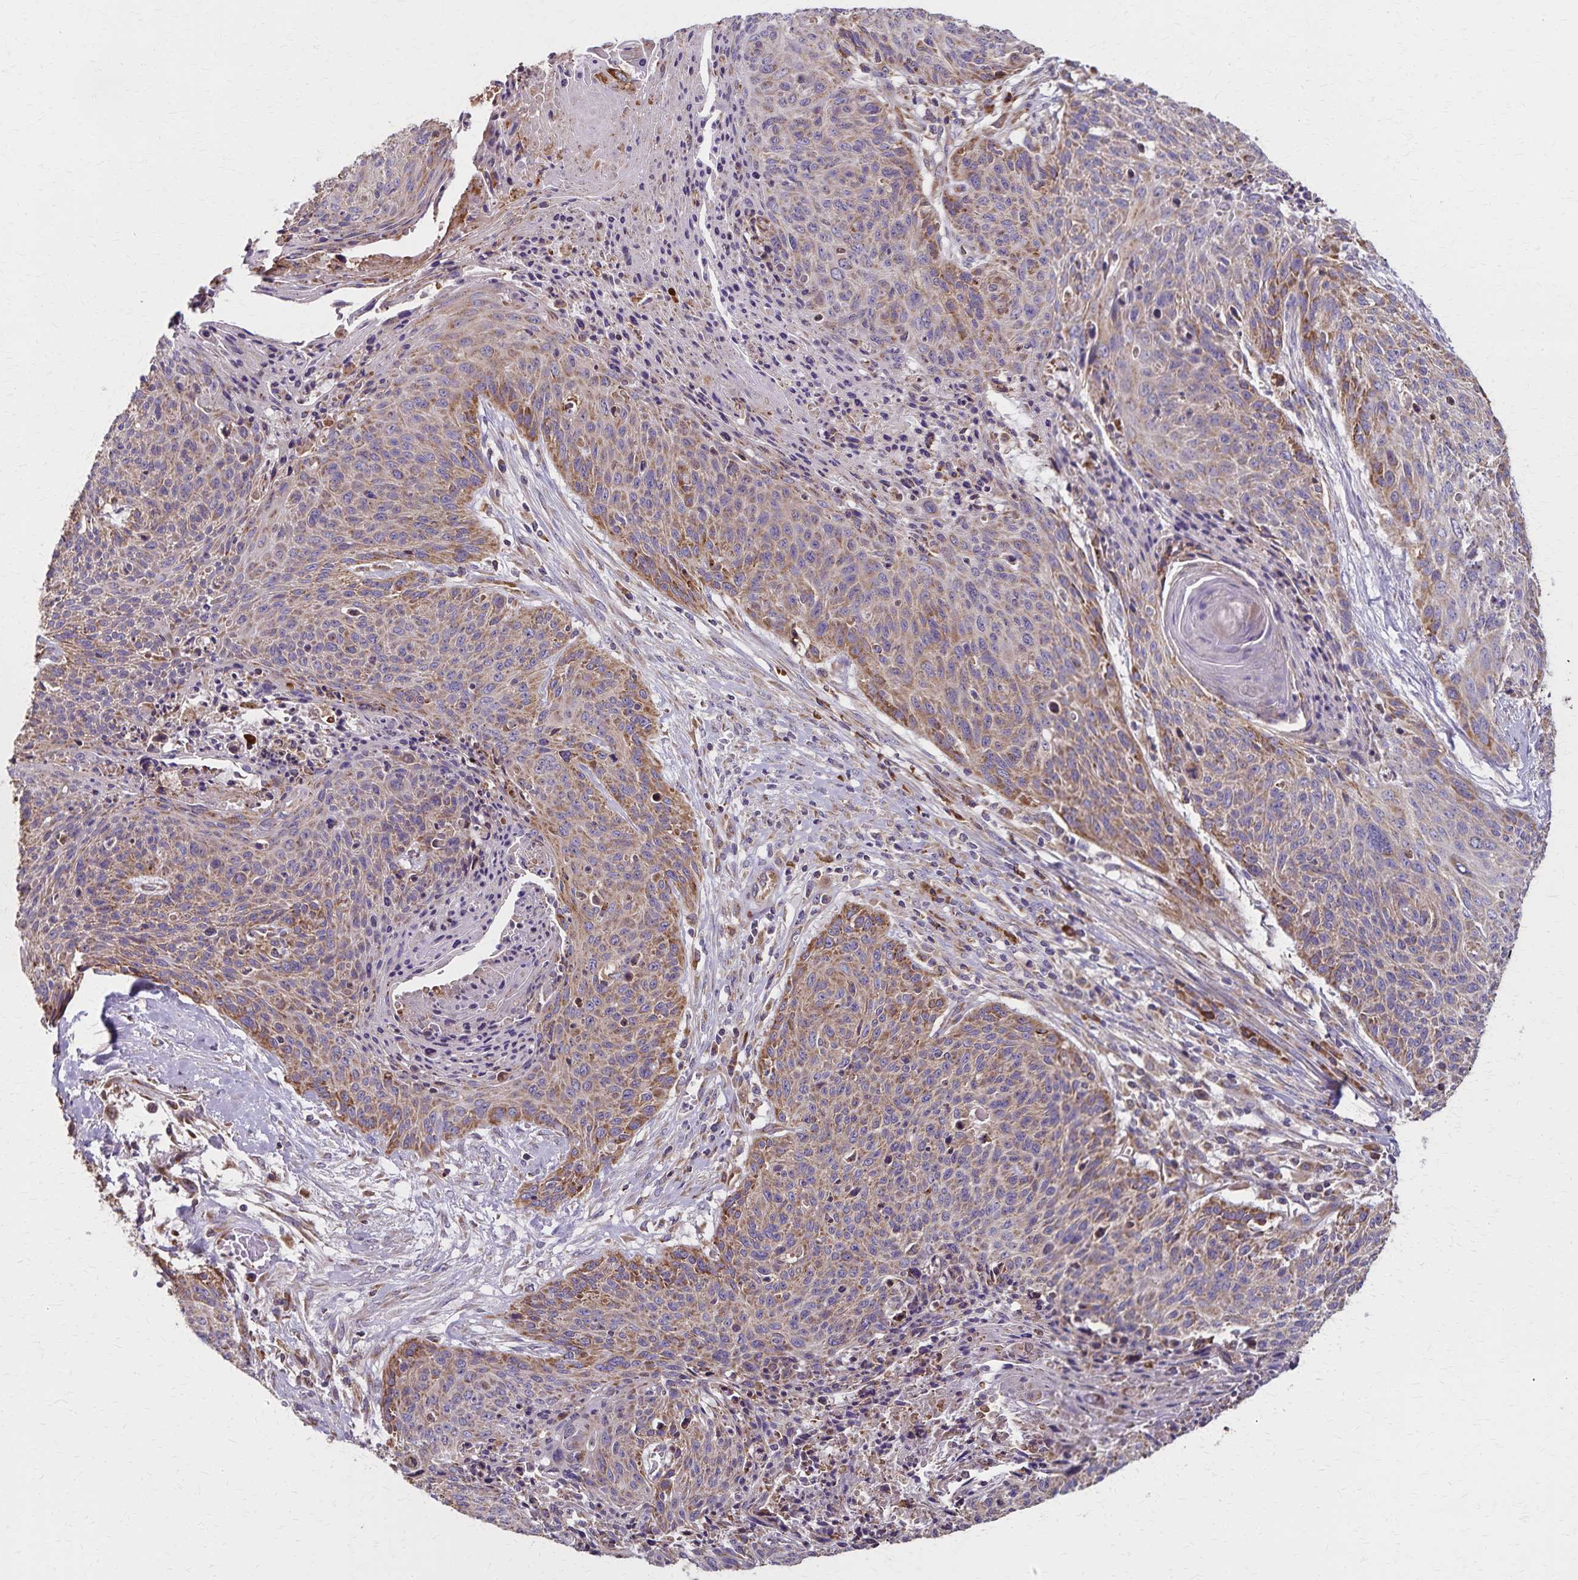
{"staining": {"intensity": "moderate", "quantity": "25%-75%", "location": "cytoplasmic/membranous"}, "tissue": "cervical cancer", "cell_type": "Tumor cells", "image_type": "cancer", "snomed": [{"axis": "morphology", "description": "Squamous cell carcinoma, NOS"}, {"axis": "topography", "description": "Cervix"}], "caption": "Immunohistochemical staining of cervical cancer (squamous cell carcinoma) exhibits medium levels of moderate cytoplasmic/membranous expression in approximately 25%-75% of tumor cells.", "gene": "RNF10", "patient": {"sex": "female", "age": 45}}